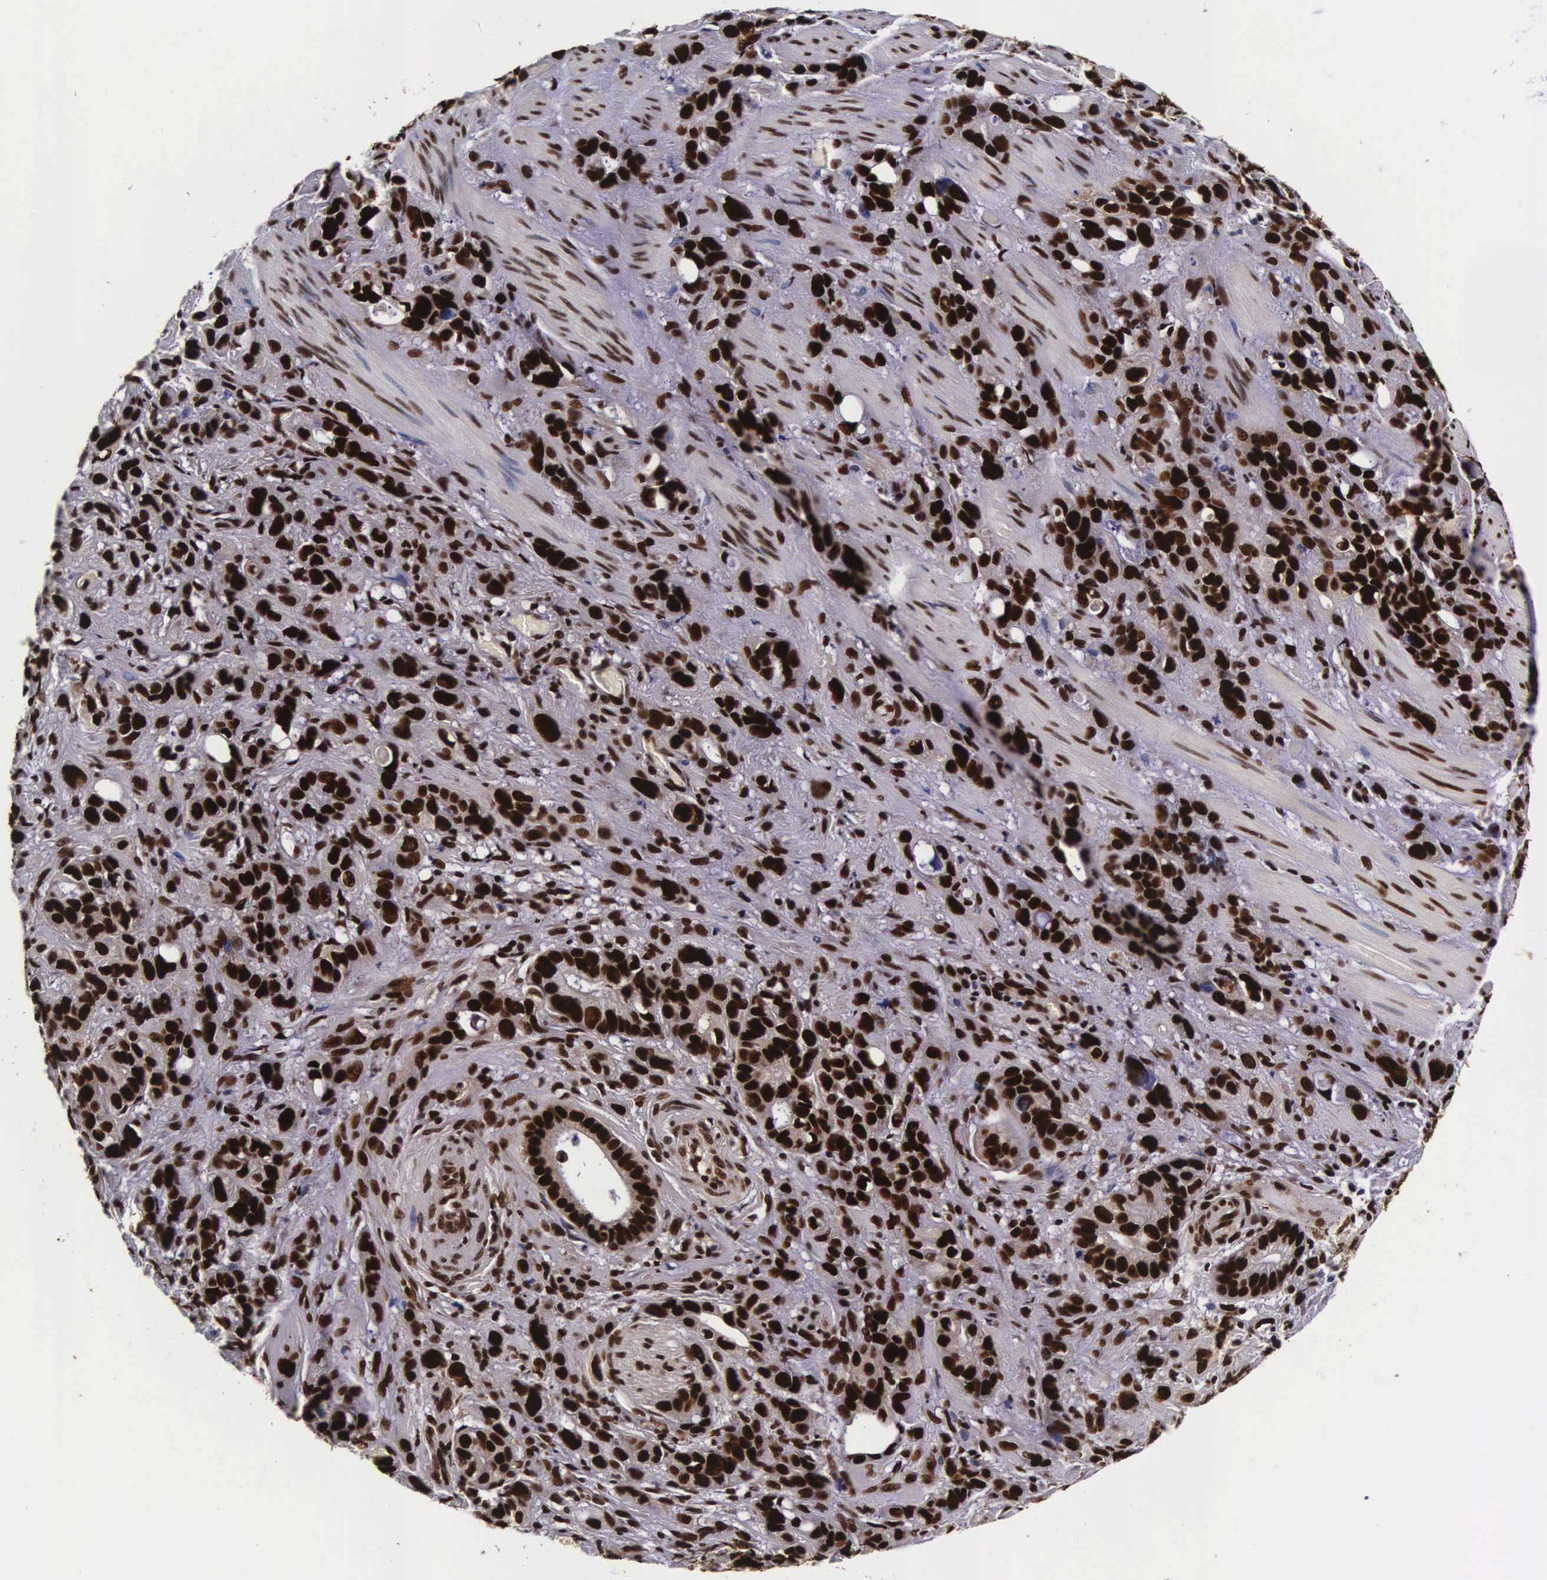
{"staining": {"intensity": "strong", "quantity": ">75%", "location": "cytoplasmic/membranous,nuclear"}, "tissue": "stomach cancer", "cell_type": "Tumor cells", "image_type": "cancer", "snomed": [{"axis": "morphology", "description": "Adenocarcinoma, NOS"}, {"axis": "topography", "description": "Stomach, upper"}], "caption": "Protein expression analysis of human stomach cancer (adenocarcinoma) reveals strong cytoplasmic/membranous and nuclear positivity in approximately >75% of tumor cells. The staining was performed using DAB (3,3'-diaminobenzidine) to visualize the protein expression in brown, while the nuclei were stained in blue with hematoxylin (Magnification: 20x).", "gene": "PABPN1", "patient": {"sex": "male", "age": 47}}